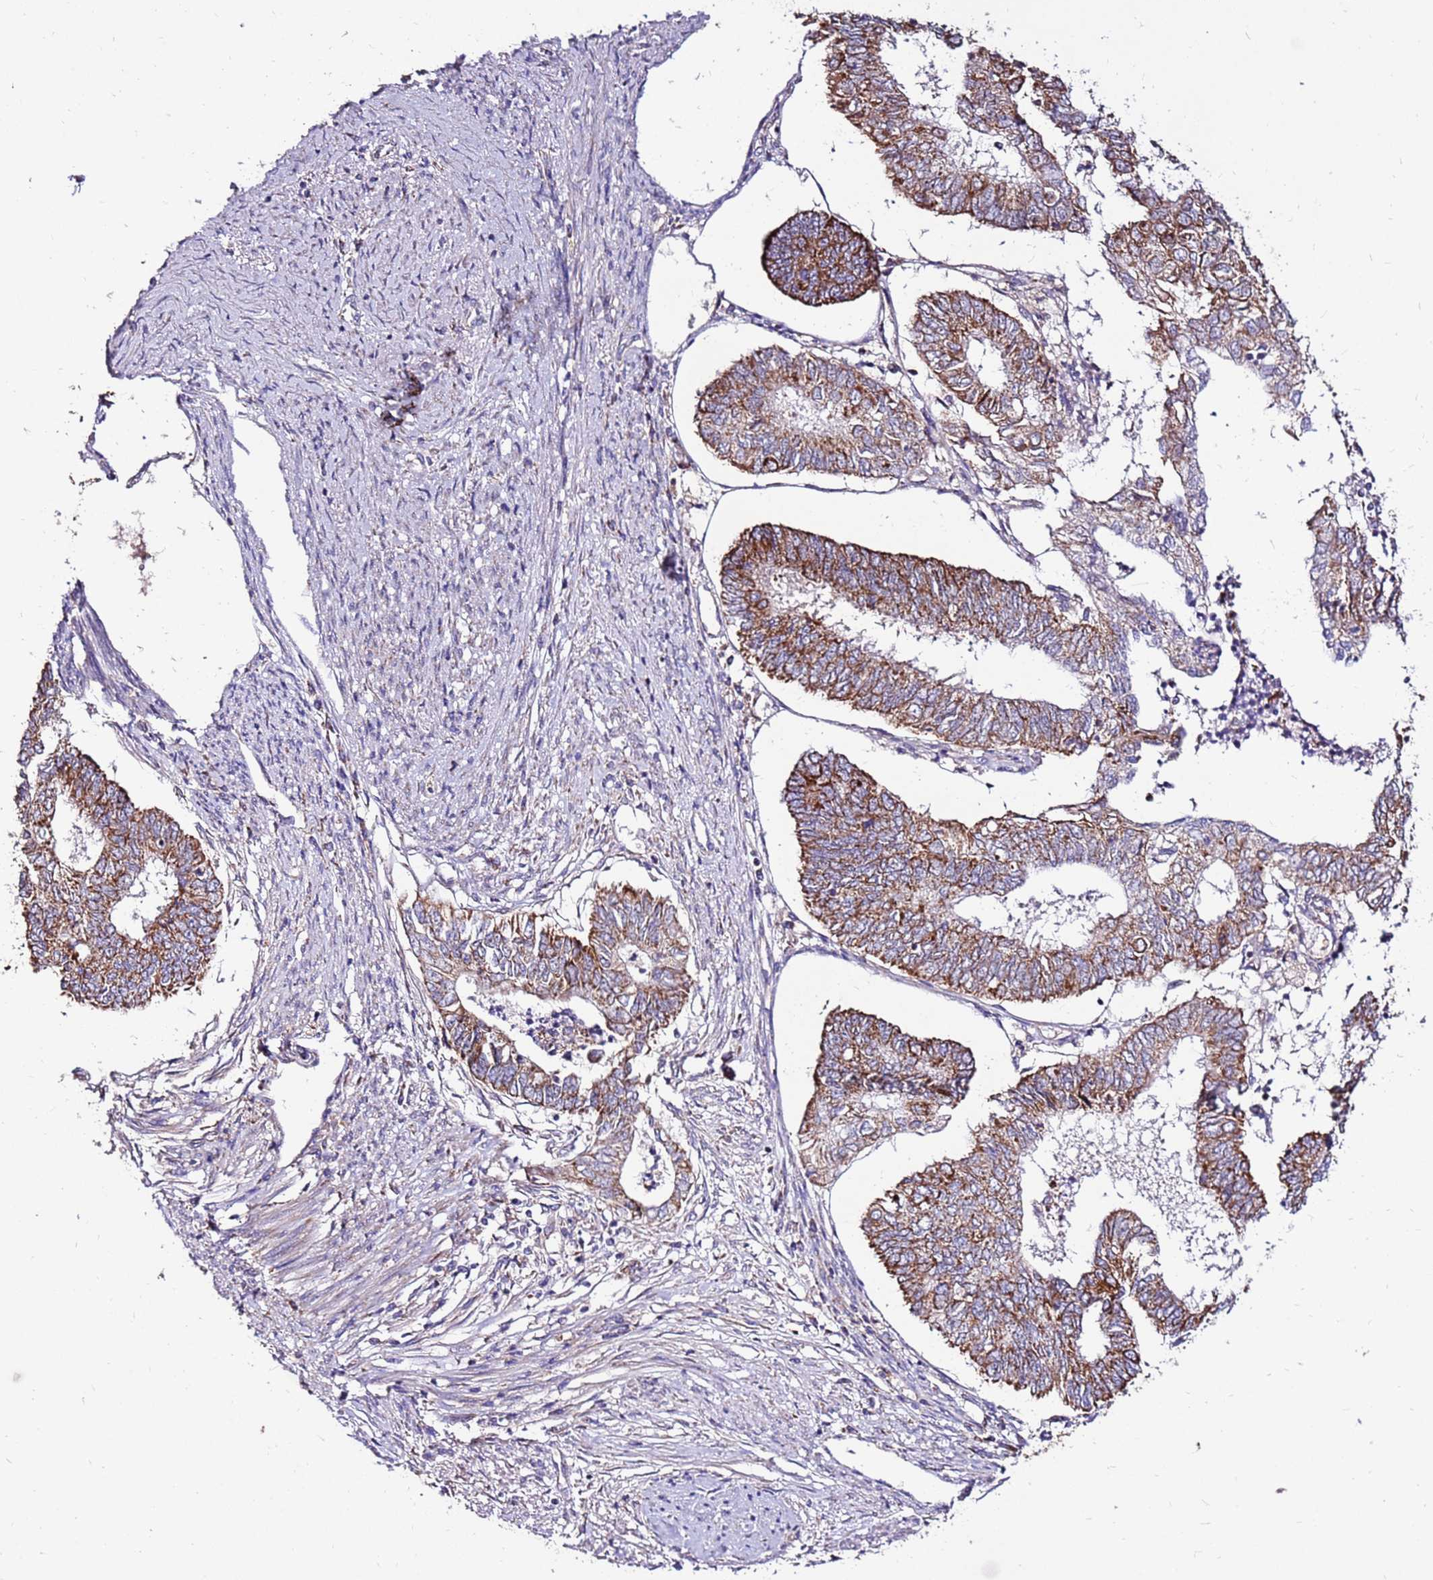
{"staining": {"intensity": "moderate", "quantity": ">75%", "location": "cytoplasmic/membranous"}, "tissue": "endometrial cancer", "cell_type": "Tumor cells", "image_type": "cancer", "snomed": [{"axis": "morphology", "description": "Adenocarcinoma, NOS"}, {"axis": "topography", "description": "Endometrium"}], "caption": "About >75% of tumor cells in endometrial cancer (adenocarcinoma) display moderate cytoplasmic/membranous protein positivity as visualized by brown immunohistochemical staining.", "gene": "SPSB3", "patient": {"sex": "female", "age": 68}}